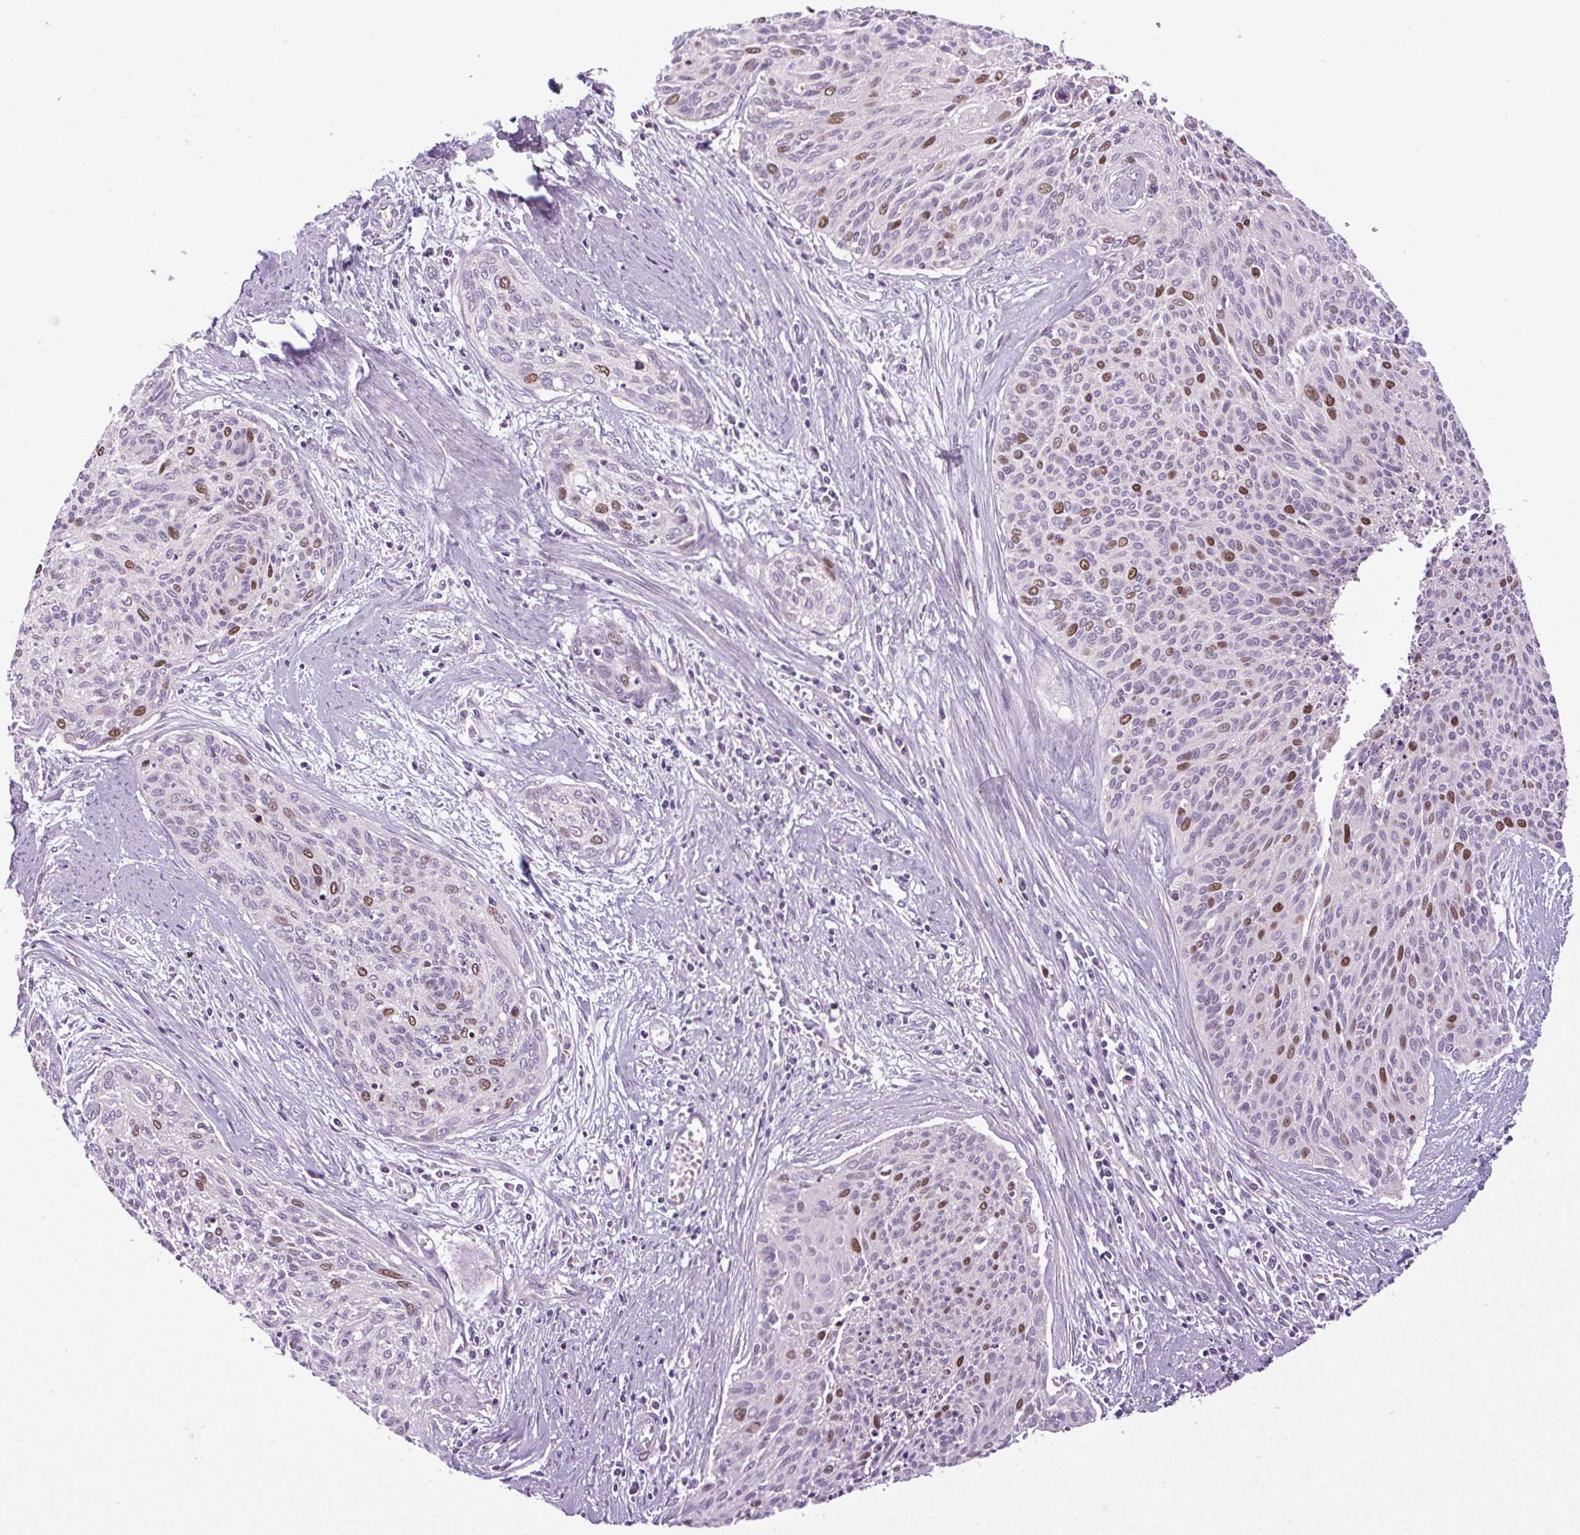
{"staining": {"intensity": "moderate", "quantity": "25%-75%", "location": "nuclear"}, "tissue": "cervical cancer", "cell_type": "Tumor cells", "image_type": "cancer", "snomed": [{"axis": "morphology", "description": "Squamous cell carcinoma, NOS"}, {"axis": "topography", "description": "Cervix"}], "caption": "Immunohistochemical staining of human cervical squamous cell carcinoma displays medium levels of moderate nuclear expression in approximately 25%-75% of tumor cells.", "gene": "KIFC1", "patient": {"sex": "female", "age": 55}}